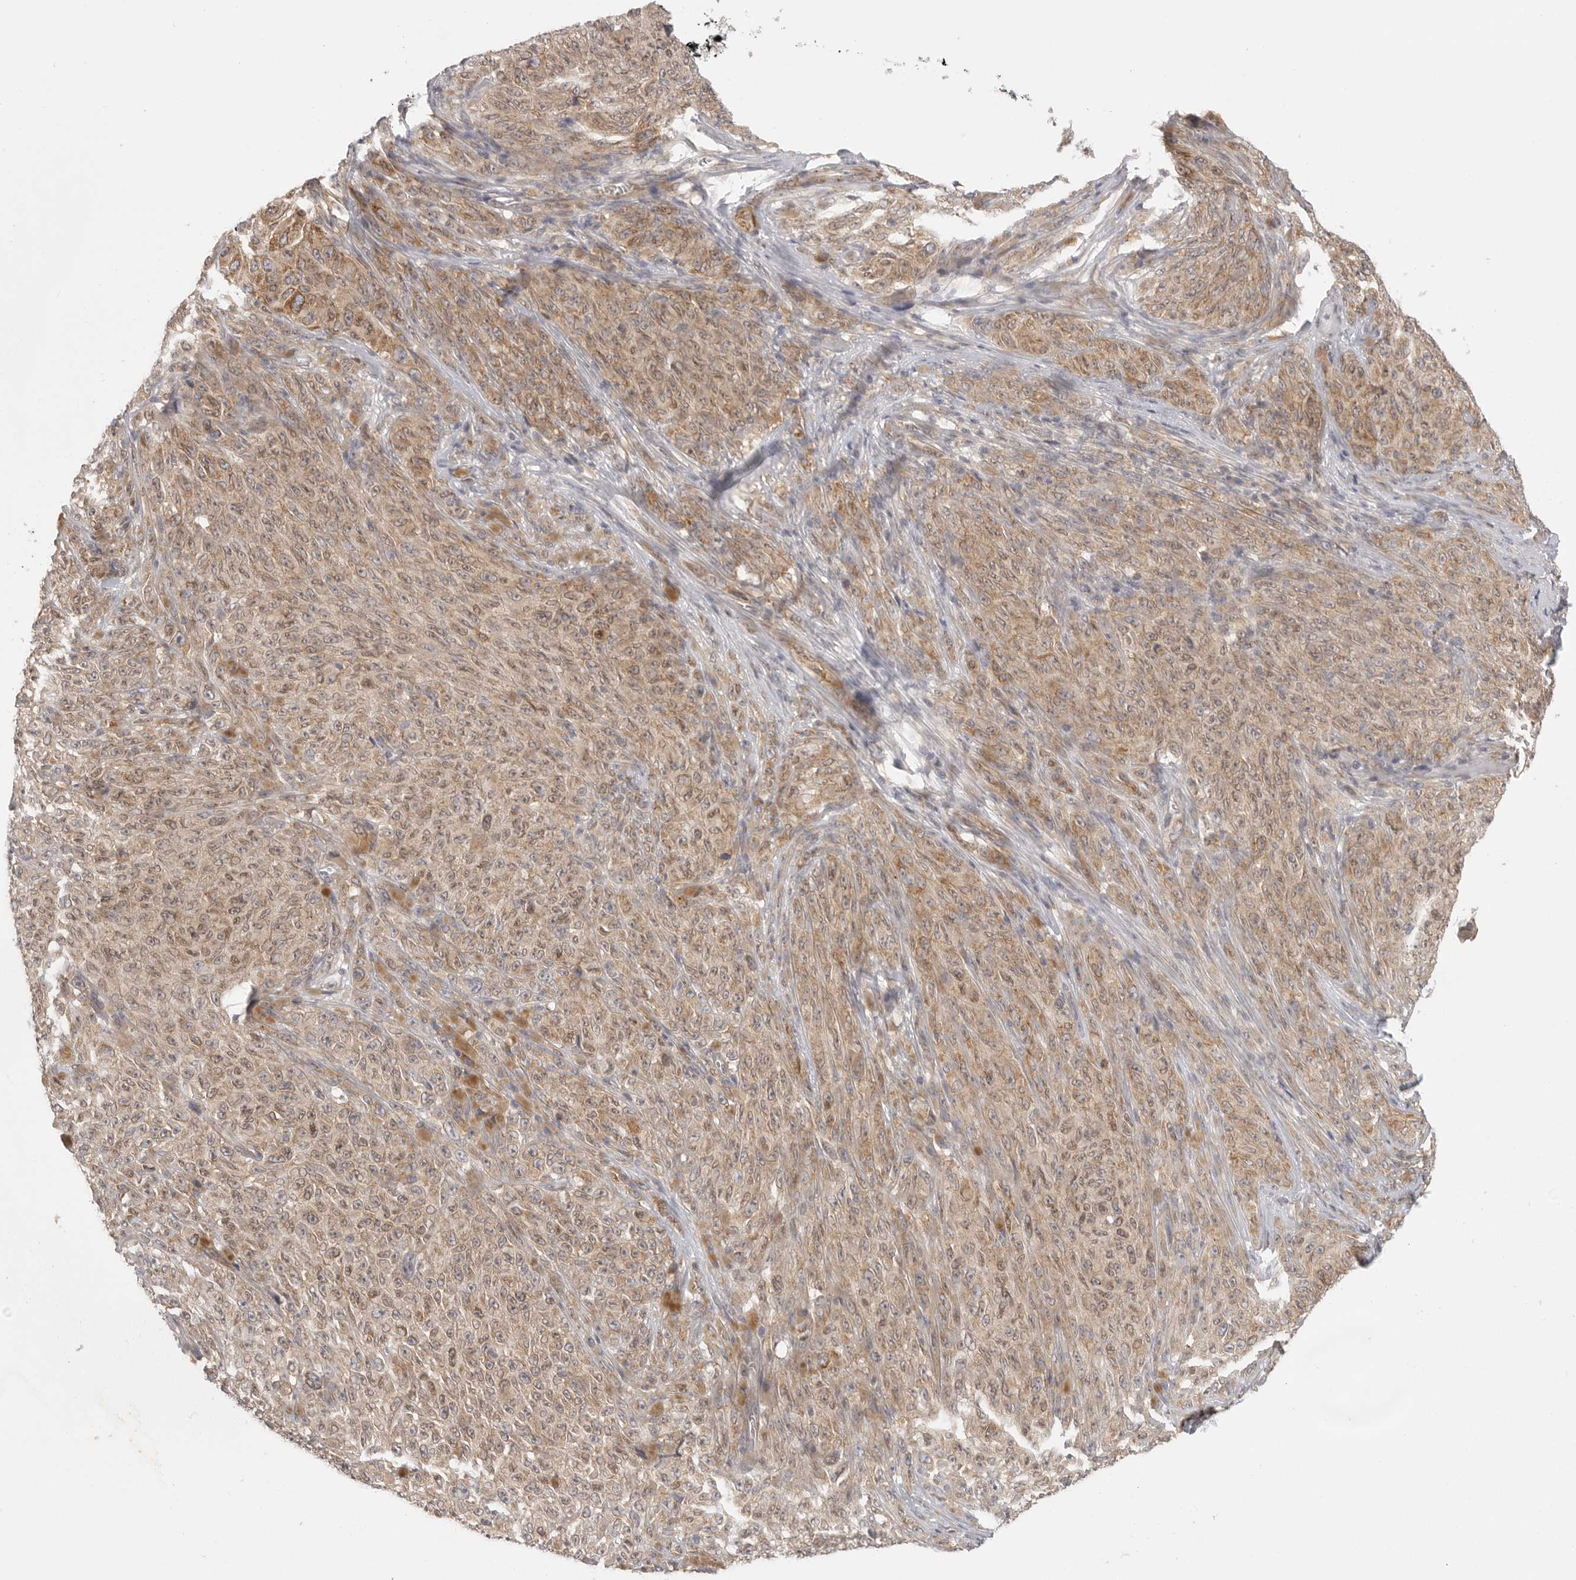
{"staining": {"intensity": "moderate", "quantity": ">75%", "location": "cytoplasmic/membranous,nuclear"}, "tissue": "melanoma", "cell_type": "Tumor cells", "image_type": "cancer", "snomed": [{"axis": "morphology", "description": "Malignant melanoma, NOS"}, {"axis": "topography", "description": "Skin"}], "caption": "Protein expression analysis of melanoma exhibits moderate cytoplasmic/membranous and nuclear staining in approximately >75% of tumor cells. The staining was performed using DAB to visualize the protein expression in brown, while the nuclei were stained in blue with hematoxylin (Magnification: 20x).", "gene": "CERS2", "patient": {"sex": "female", "age": 82}}